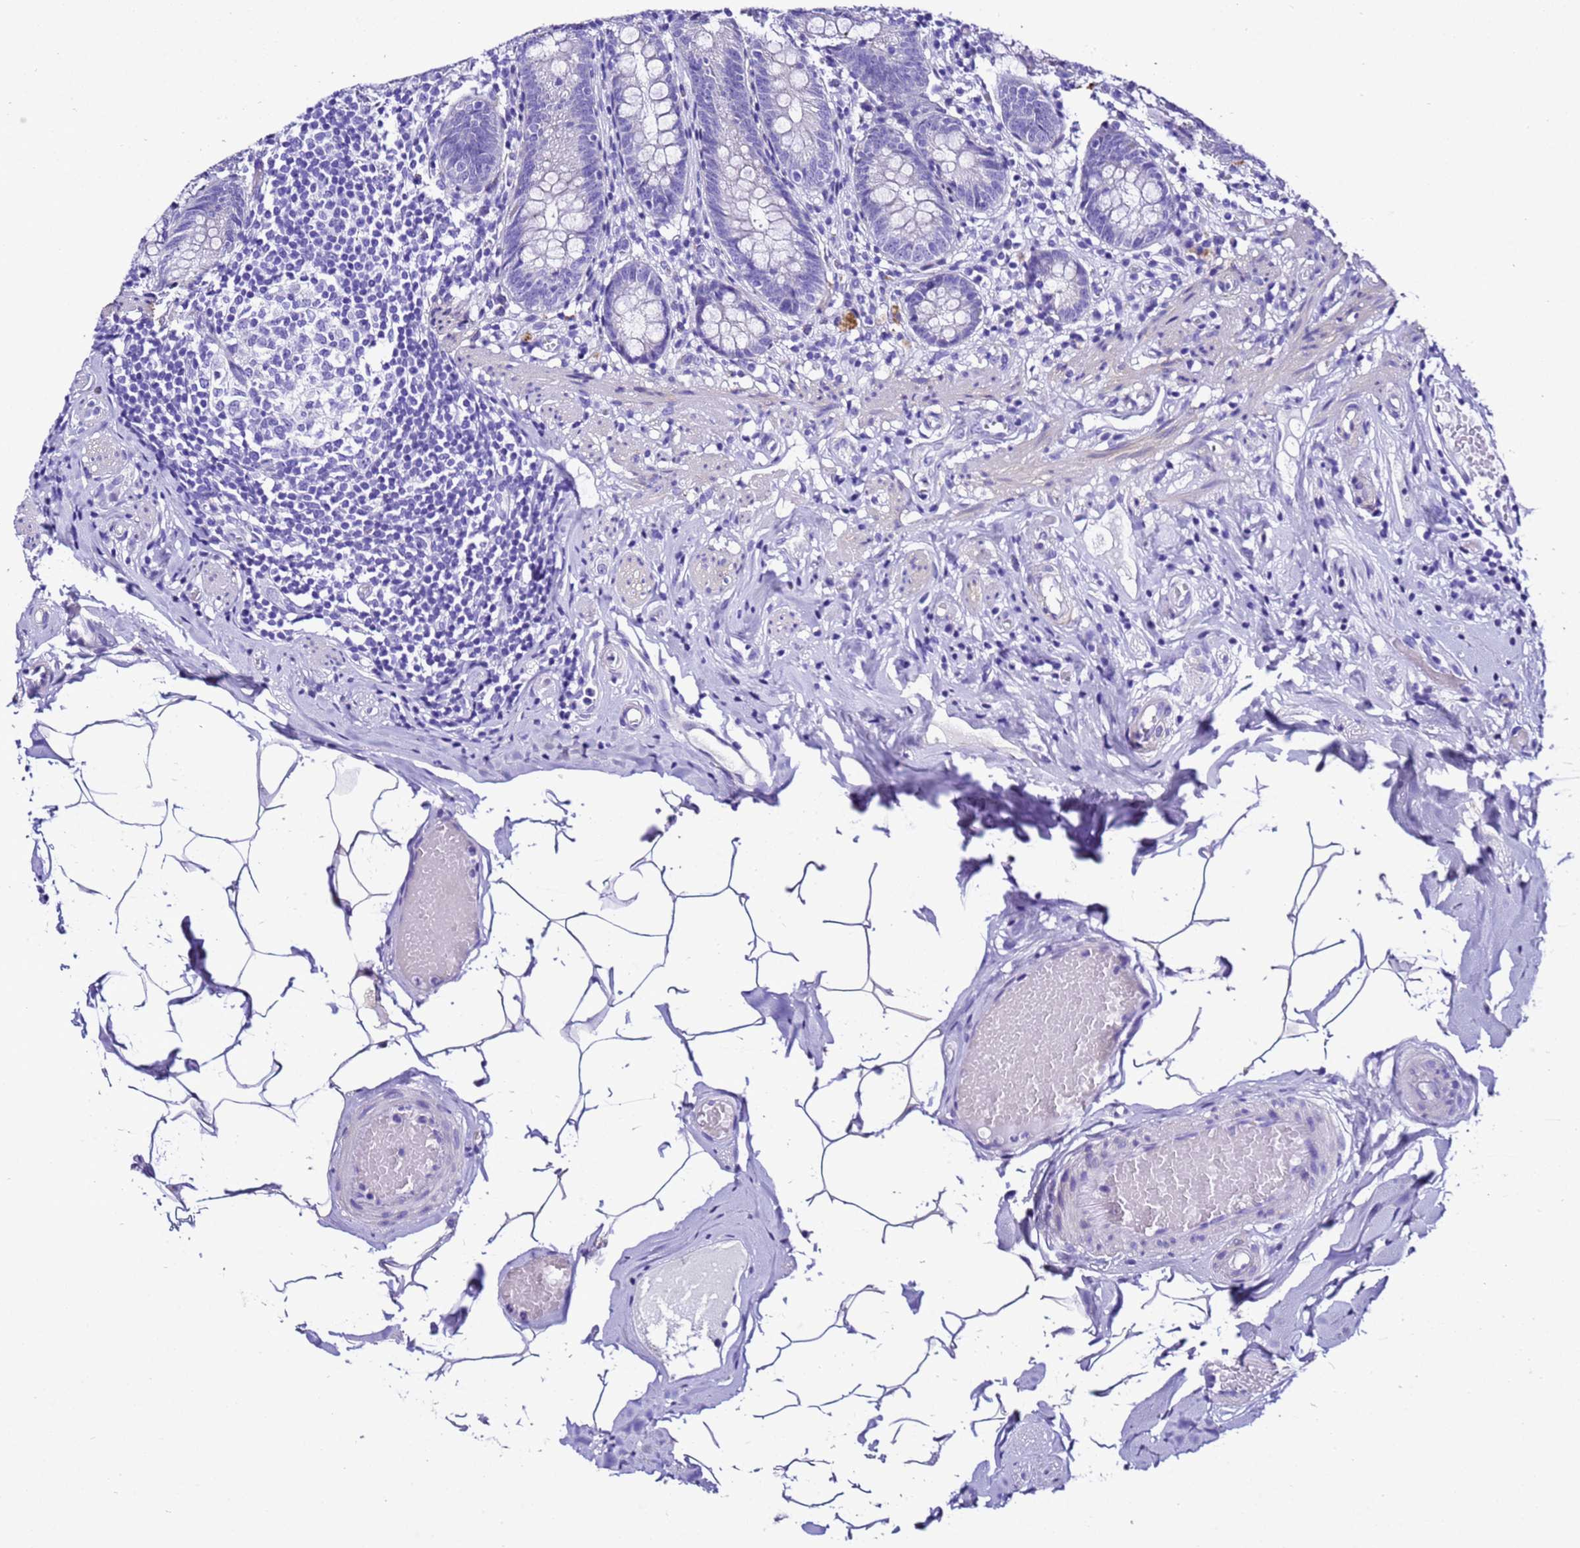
{"staining": {"intensity": "negative", "quantity": "none", "location": "none"}, "tissue": "appendix", "cell_type": "Glandular cells", "image_type": "normal", "snomed": [{"axis": "morphology", "description": "Normal tissue, NOS"}, {"axis": "topography", "description": "Appendix"}], "caption": "Immunohistochemistry (IHC) photomicrograph of unremarkable appendix: human appendix stained with DAB demonstrates no significant protein staining in glandular cells.", "gene": "ZNF417", "patient": {"sex": "male", "age": 55}}